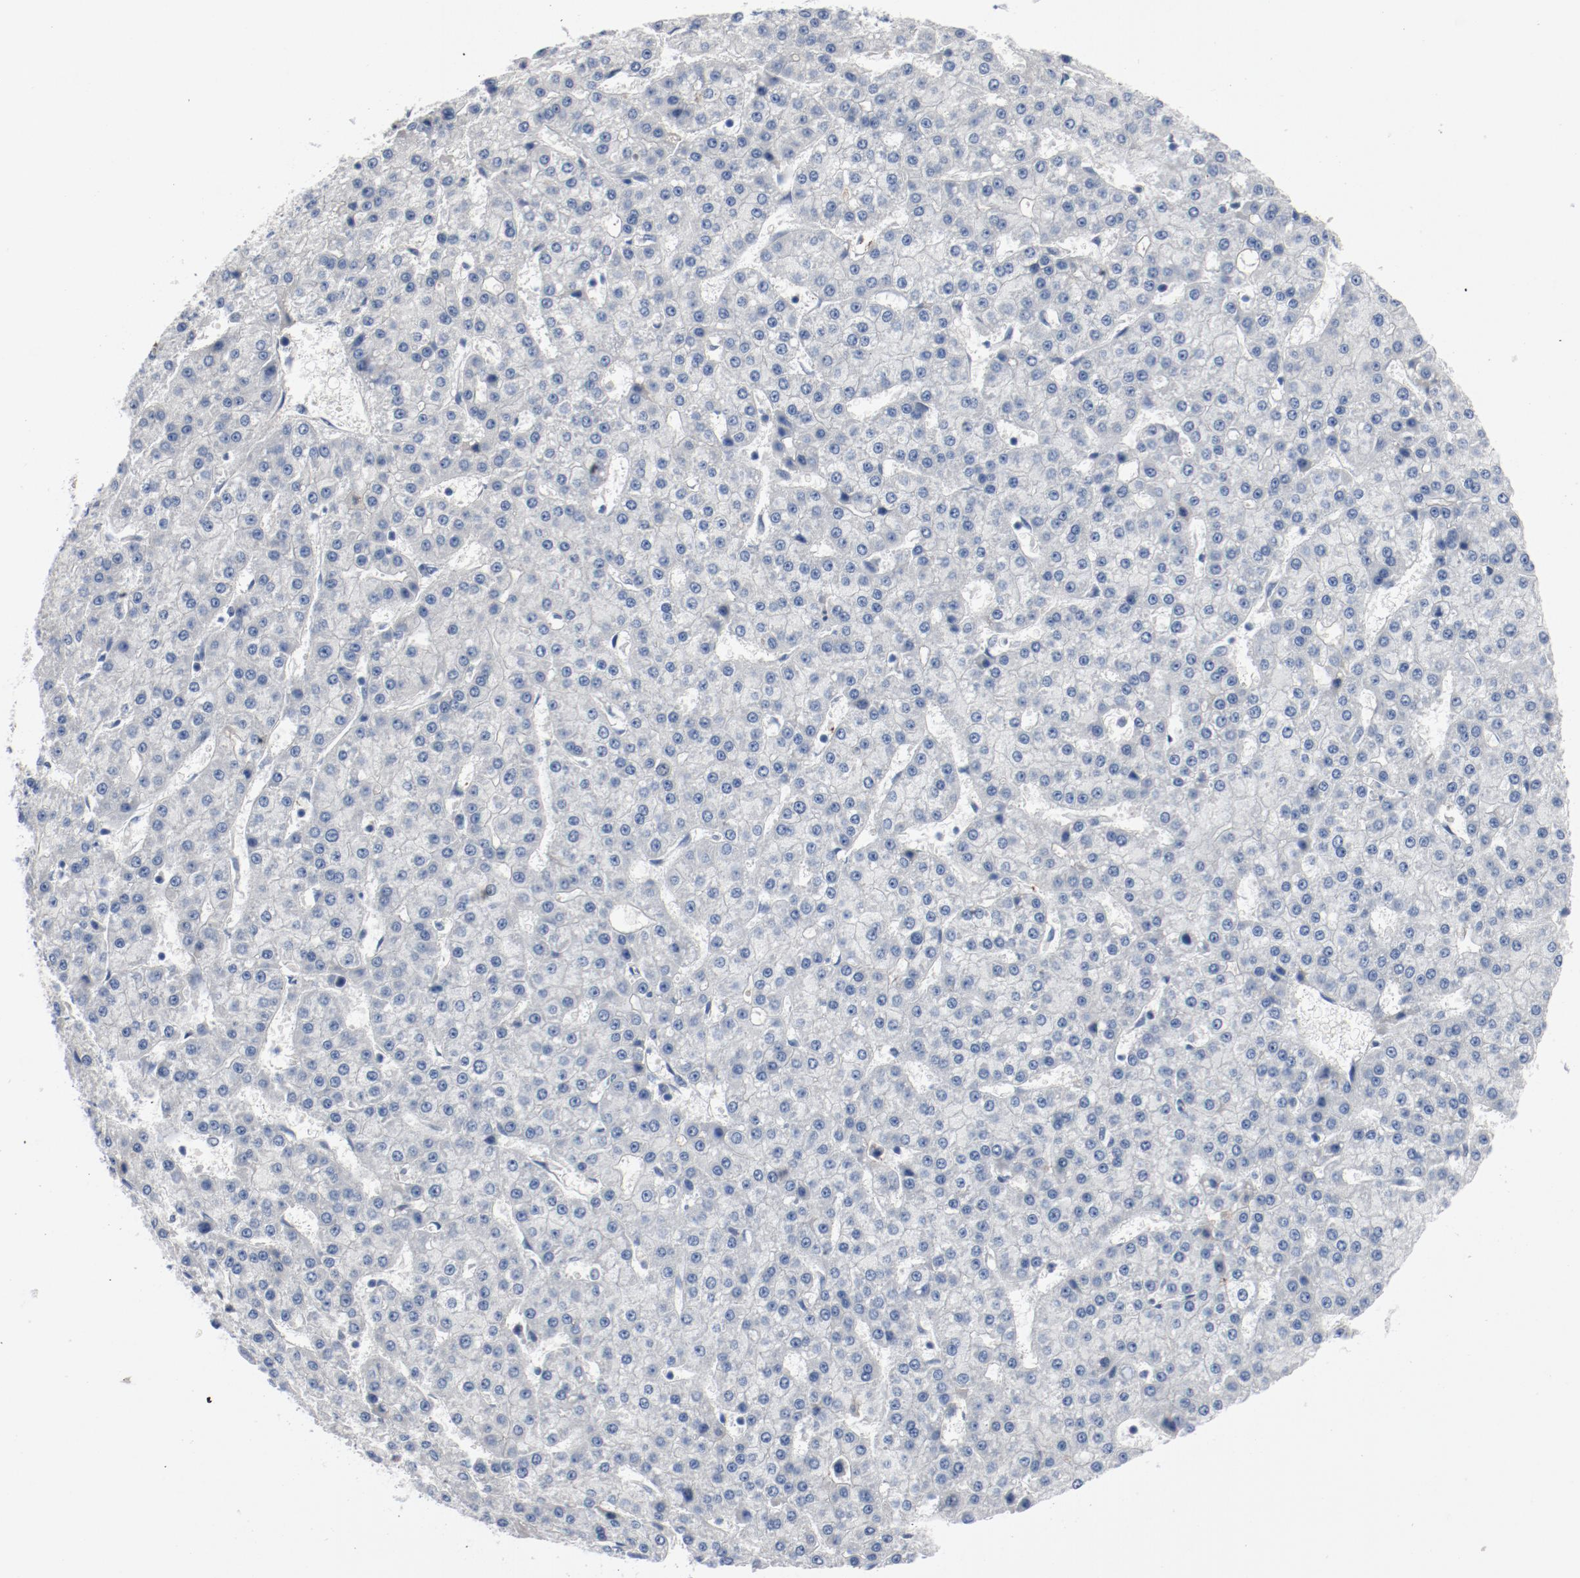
{"staining": {"intensity": "negative", "quantity": "none", "location": "none"}, "tissue": "liver cancer", "cell_type": "Tumor cells", "image_type": "cancer", "snomed": [{"axis": "morphology", "description": "Carcinoma, Hepatocellular, NOS"}, {"axis": "topography", "description": "Liver"}], "caption": "This is an immunohistochemistry (IHC) image of human hepatocellular carcinoma (liver). There is no staining in tumor cells.", "gene": "FOXP1", "patient": {"sex": "male", "age": 47}}